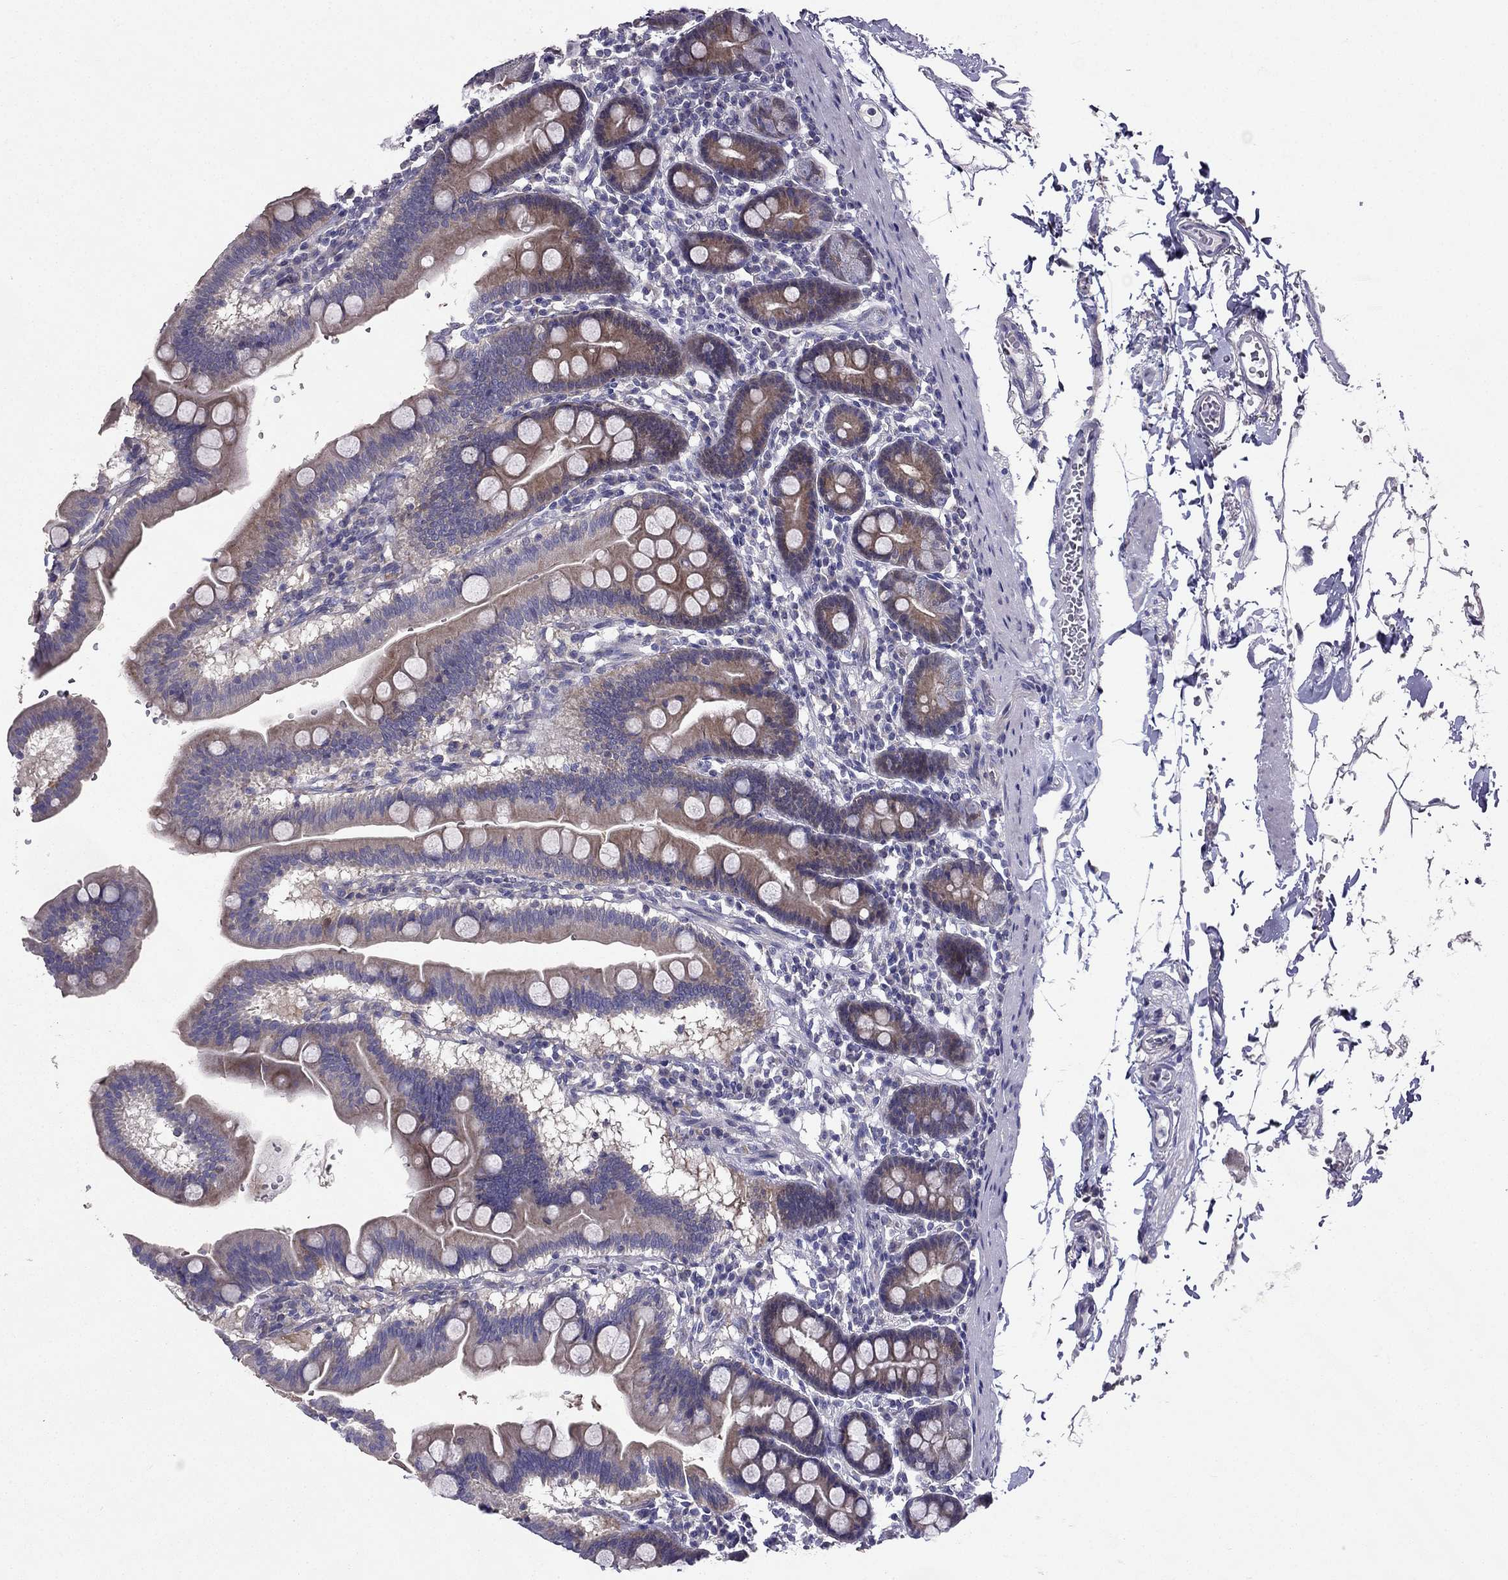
{"staining": {"intensity": "moderate", "quantity": "25%-75%", "location": "cytoplasmic/membranous"}, "tissue": "duodenum", "cell_type": "Glandular cells", "image_type": "normal", "snomed": [{"axis": "morphology", "description": "Normal tissue, NOS"}, {"axis": "topography", "description": "Duodenum"}], "caption": "Protein expression analysis of benign duodenum demonstrates moderate cytoplasmic/membranous expression in approximately 25%-75% of glandular cells. (brown staining indicates protein expression, while blue staining denotes nuclei).", "gene": "AS3MT", "patient": {"sex": "male", "age": 59}}